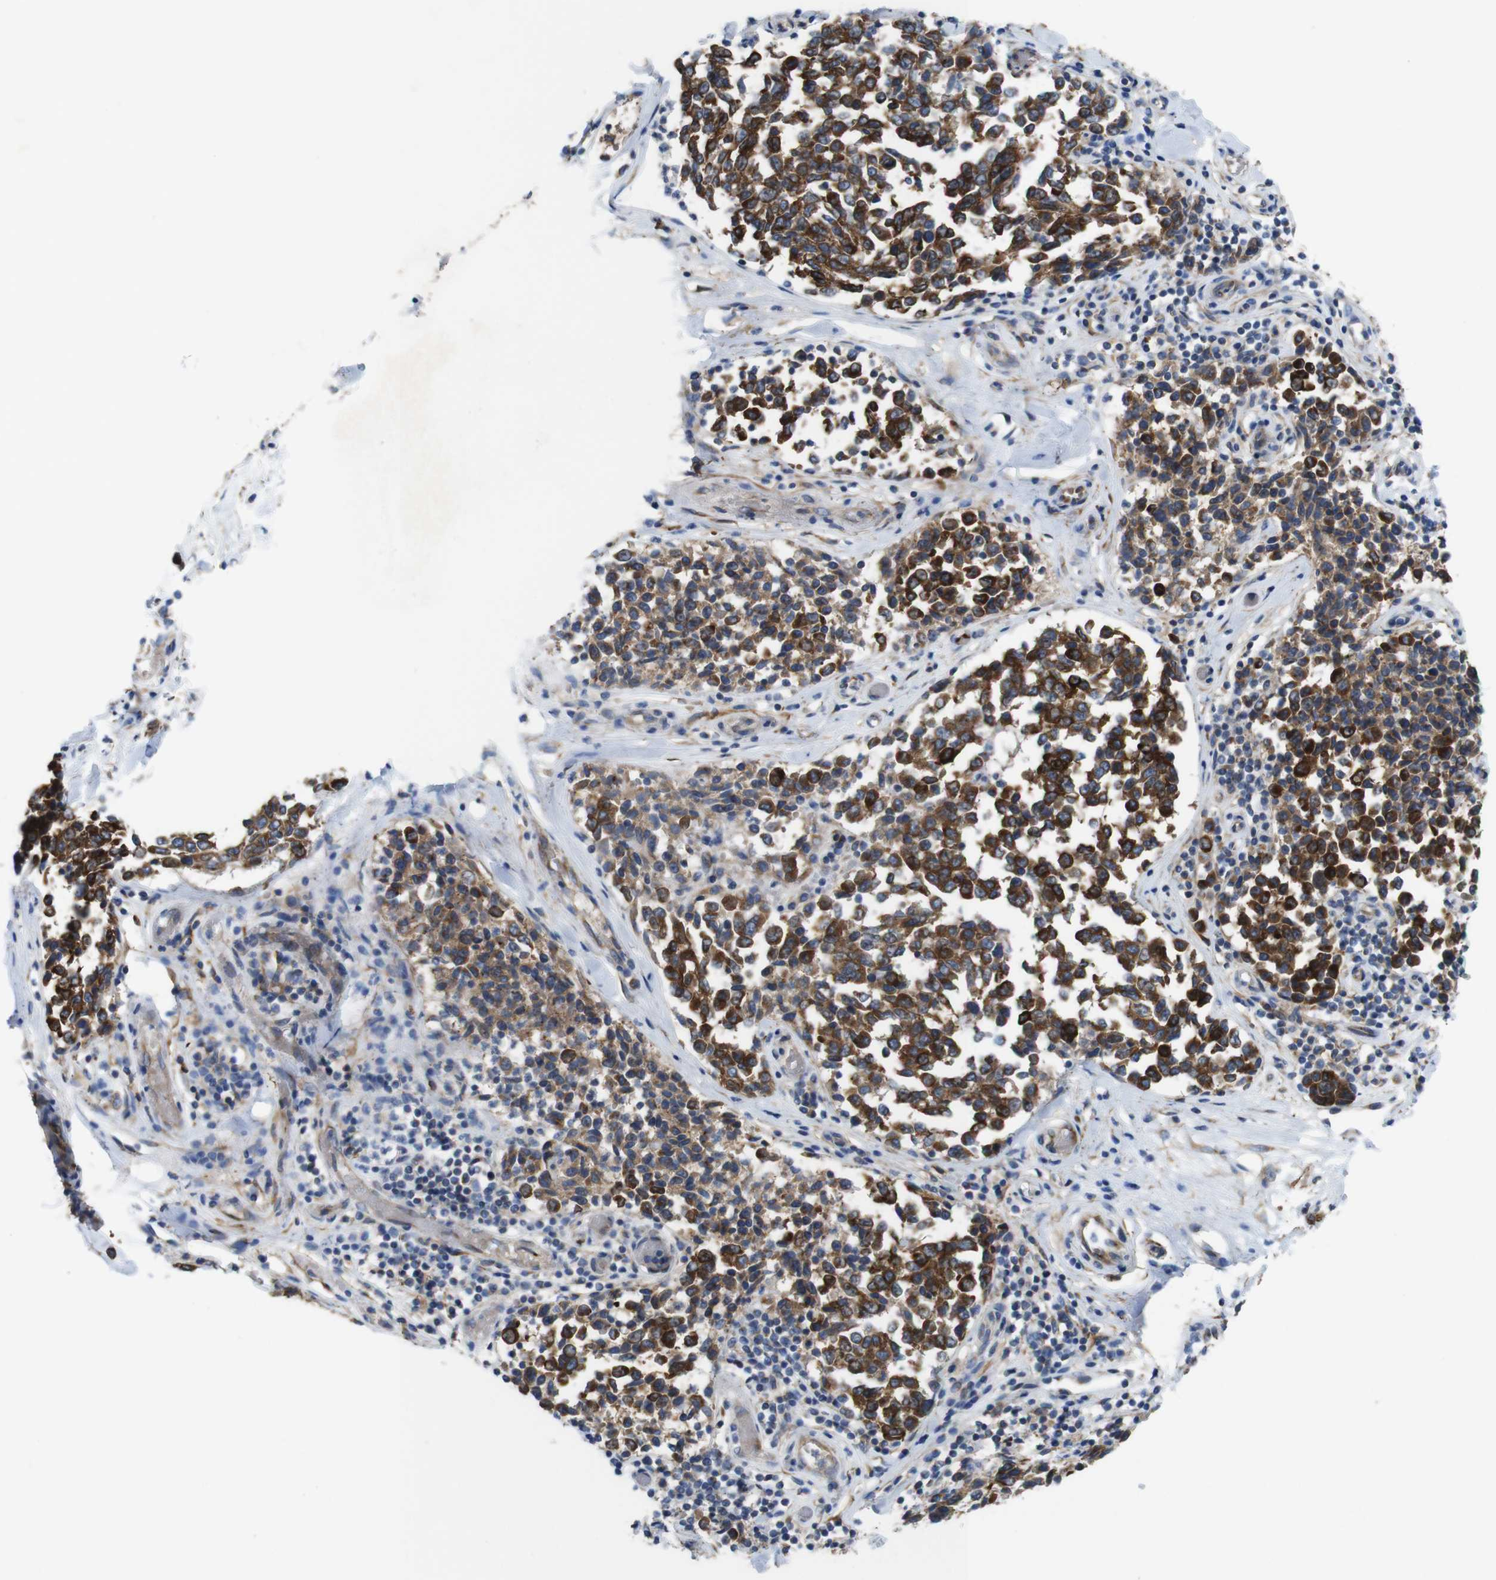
{"staining": {"intensity": "strong", "quantity": "25%-75%", "location": "cytoplasmic/membranous"}, "tissue": "melanoma", "cell_type": "Tumor cells", "image_type": "cancer", "snomed": [{"axis": "morphology", "description": "Malignant melanoma, NOS"}, {"axis": "topography", "description": "Skin"}], "caption": "Strong cytoplasmic/membranous expression for a protein is identified in about 25%-75% of tumor cells of melanoma using immunohistochemistry (IHC).", "gene": "EFCAB14", "patient": {"sex": "female", "age": 64}}